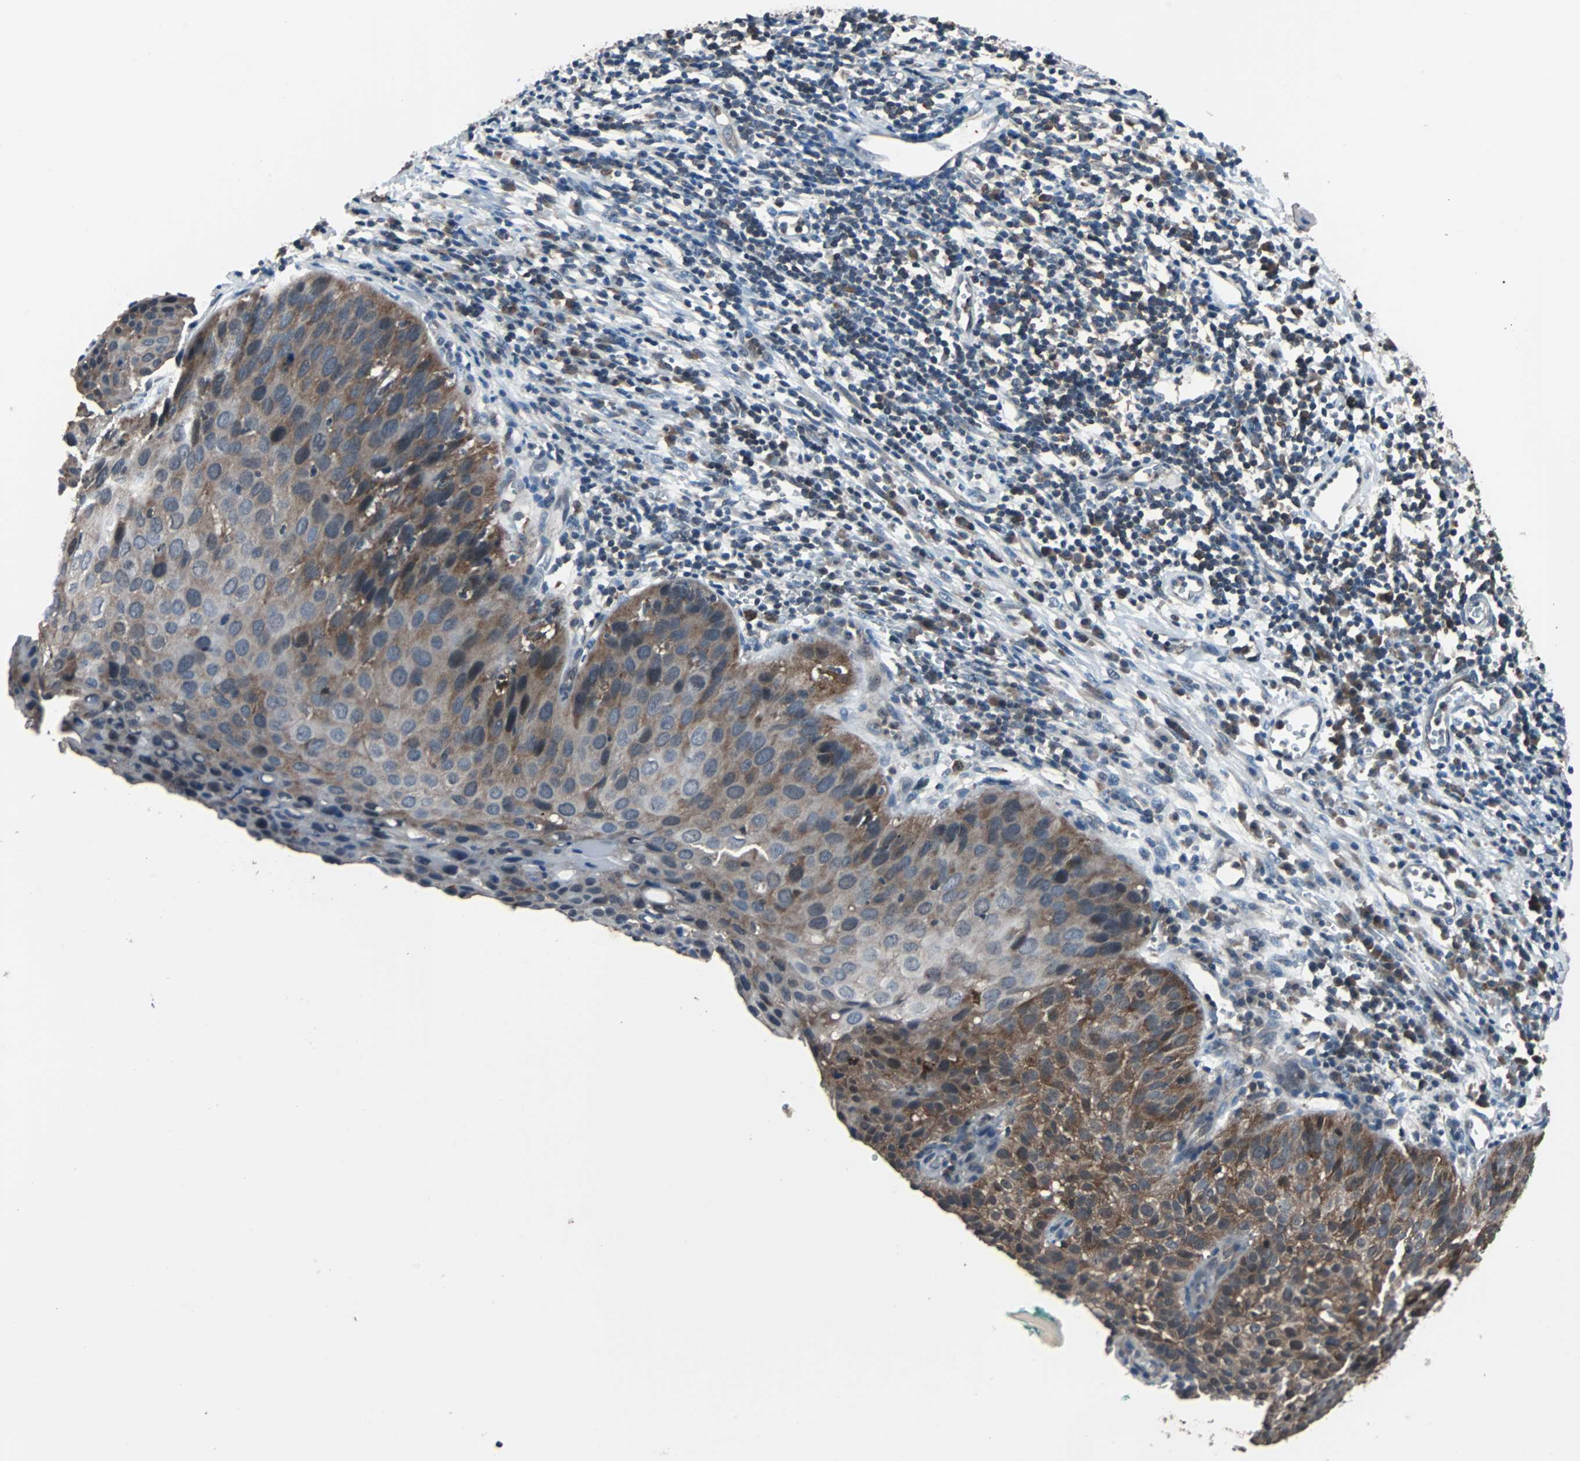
{"staining": {"intensity": "moderate", "quantity": ">75%", "location": "cytoplasmic/membranous"}, "tissue": "cervical cancer", "cell_type": "Tumor cells", "image_type": "cancer", "snomed": [{"axis": "morphology", "description": "Squamous cell carcinoma, NOS"}, {"axis": "topography", "description": "Cervix"}], "caption": "A brown stain labels moderate cytoplasmic/membranous expression of a protein in cervical cancer (squamous cell carcinoma) tumor cells. (Brightfield microscopy of DAB IHC at high magnification).", "gene": "PAK1", "patient": {"sex": "female", "age": 38}}